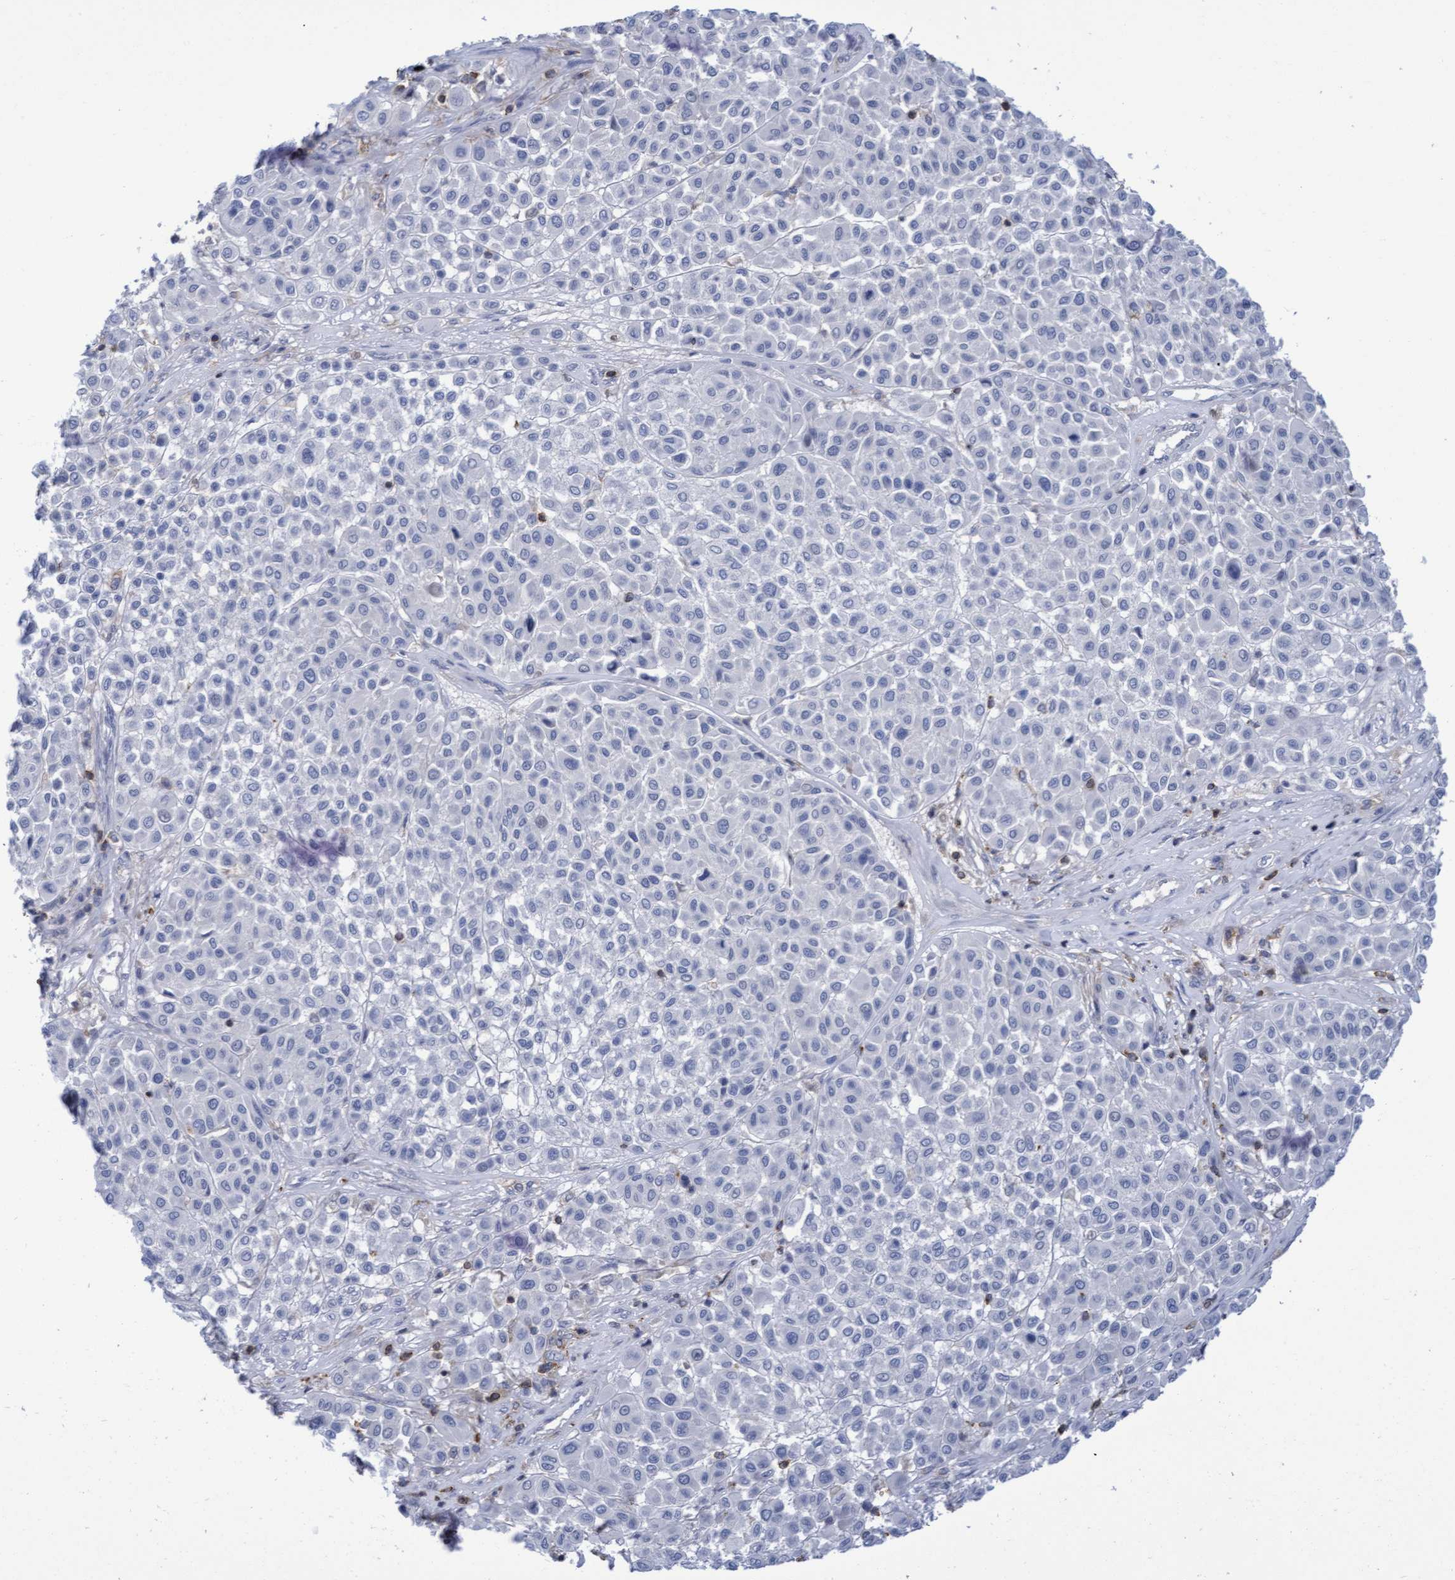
{"staining": {"intensity": "negative", "quantity": "none", "location": "none"}, "tissue": "melanoma", "cell_type": "Tumor cells", "image_type": "cancer", "snomed": [{"axis": "morphology", "description": "Malignant melanoma, Metastatic site"}, {"axis": "topography", "description": "Soft tissue"}], "caption": "Tumor cells are negative for protein expression in human malignant melanoma (metastatic site).", "gene": "FNBP1", "patient": {"sex": "male", "age": 41}}